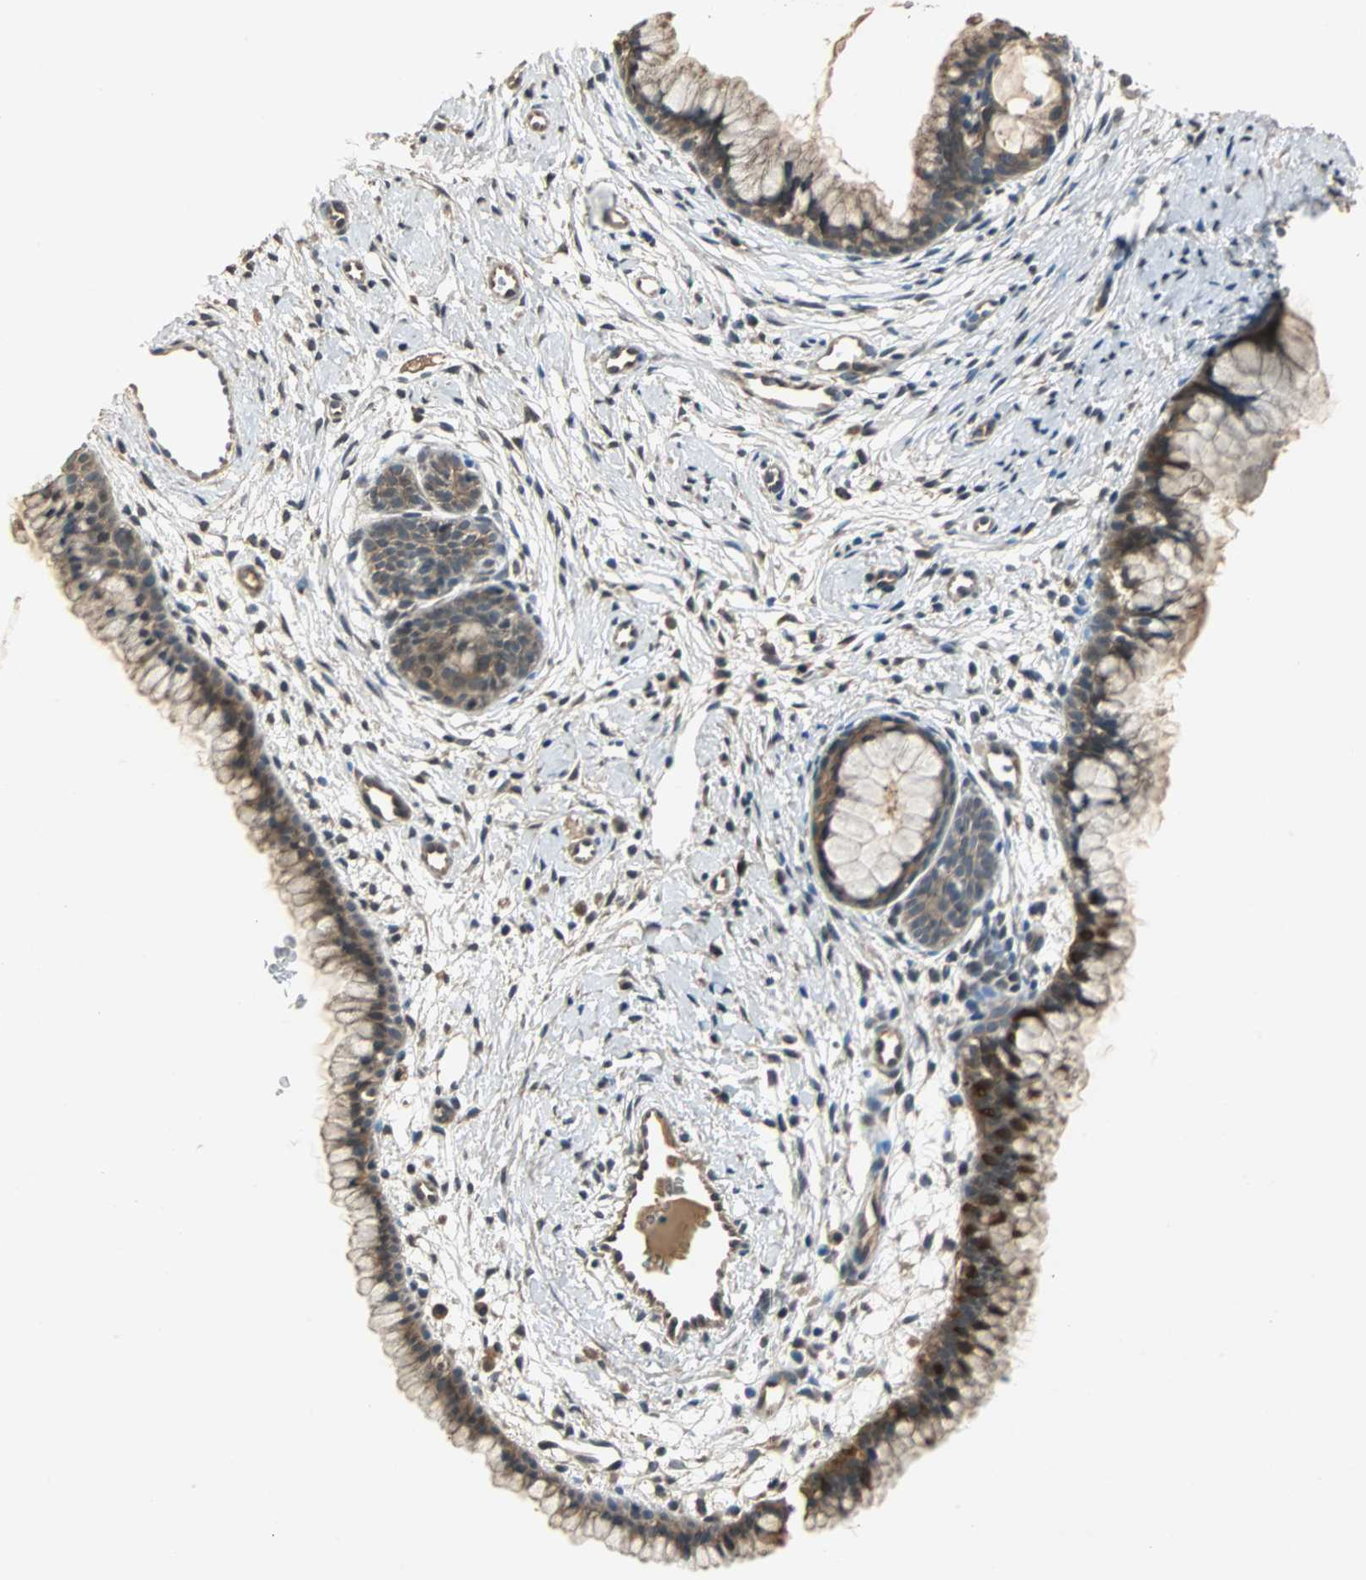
{"staining": {"intensity": "strong", "quantity": ">75%", "location": "cytoplasmic/membranous,nuclear"}, "tissue": "cervix", "cell_type": "Glandular cells", "image_type": "normal", "snomed": [{"axis": "morphology", "description": "Normal tissue, NOS"}, {"axis": "topography", "description": "Cervix"}], "caption": "Protein expression analysis of normal cervix displays strong cytoplasmic/membranous,nuclear expression in about >75% of glandular cells.", "gene": "ABHD2", "patient": {"sex": "female", "age": 39}}